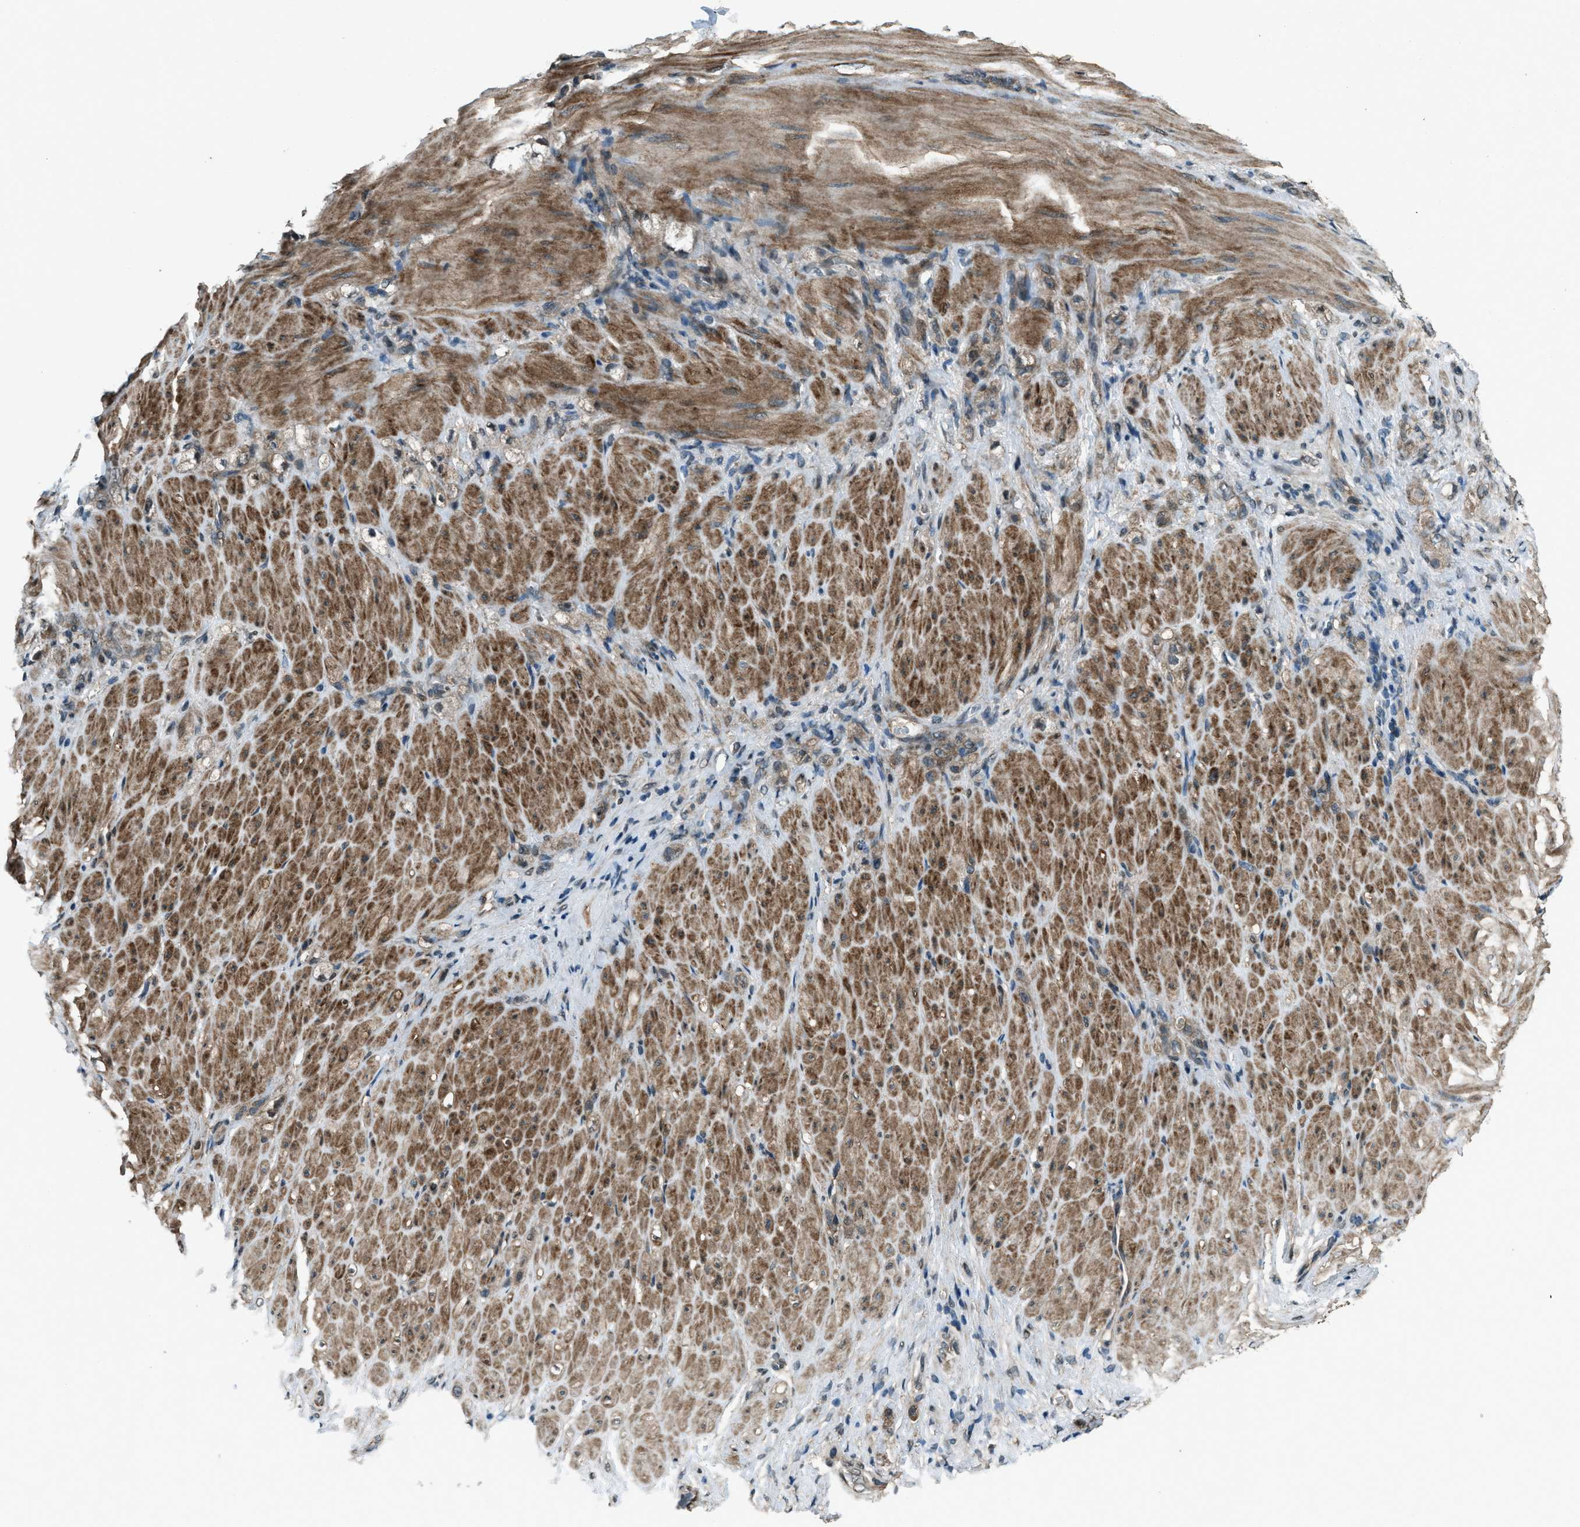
{"staining": {"intensity": "weak", "quantity": "<25%", "location": "cytoplasmic/membranous"}, "tissue": "stomach cancer", "cell_type": "Tumor cells", "image_type": "cancer", "snomed": [{"axis": "morphology", "description": "Normal tissue, NOS"}, {"axis": "morphology", "description": "Adenocarcinoma, NOS"}, {"axis": "topography", "description": "Stomach"}], "caption": "IHC image of neoplastic tissue: human adenocarcinoma (stomach) stained with DAB (3,3'-diaminobenzidine) reveals no significant protein positivity in tumor cells. (DAB IHC visualized using brightfield microscopy, high magnification).", "gene": "SVIL", "patient": {"sex": "male", "age": 82}}